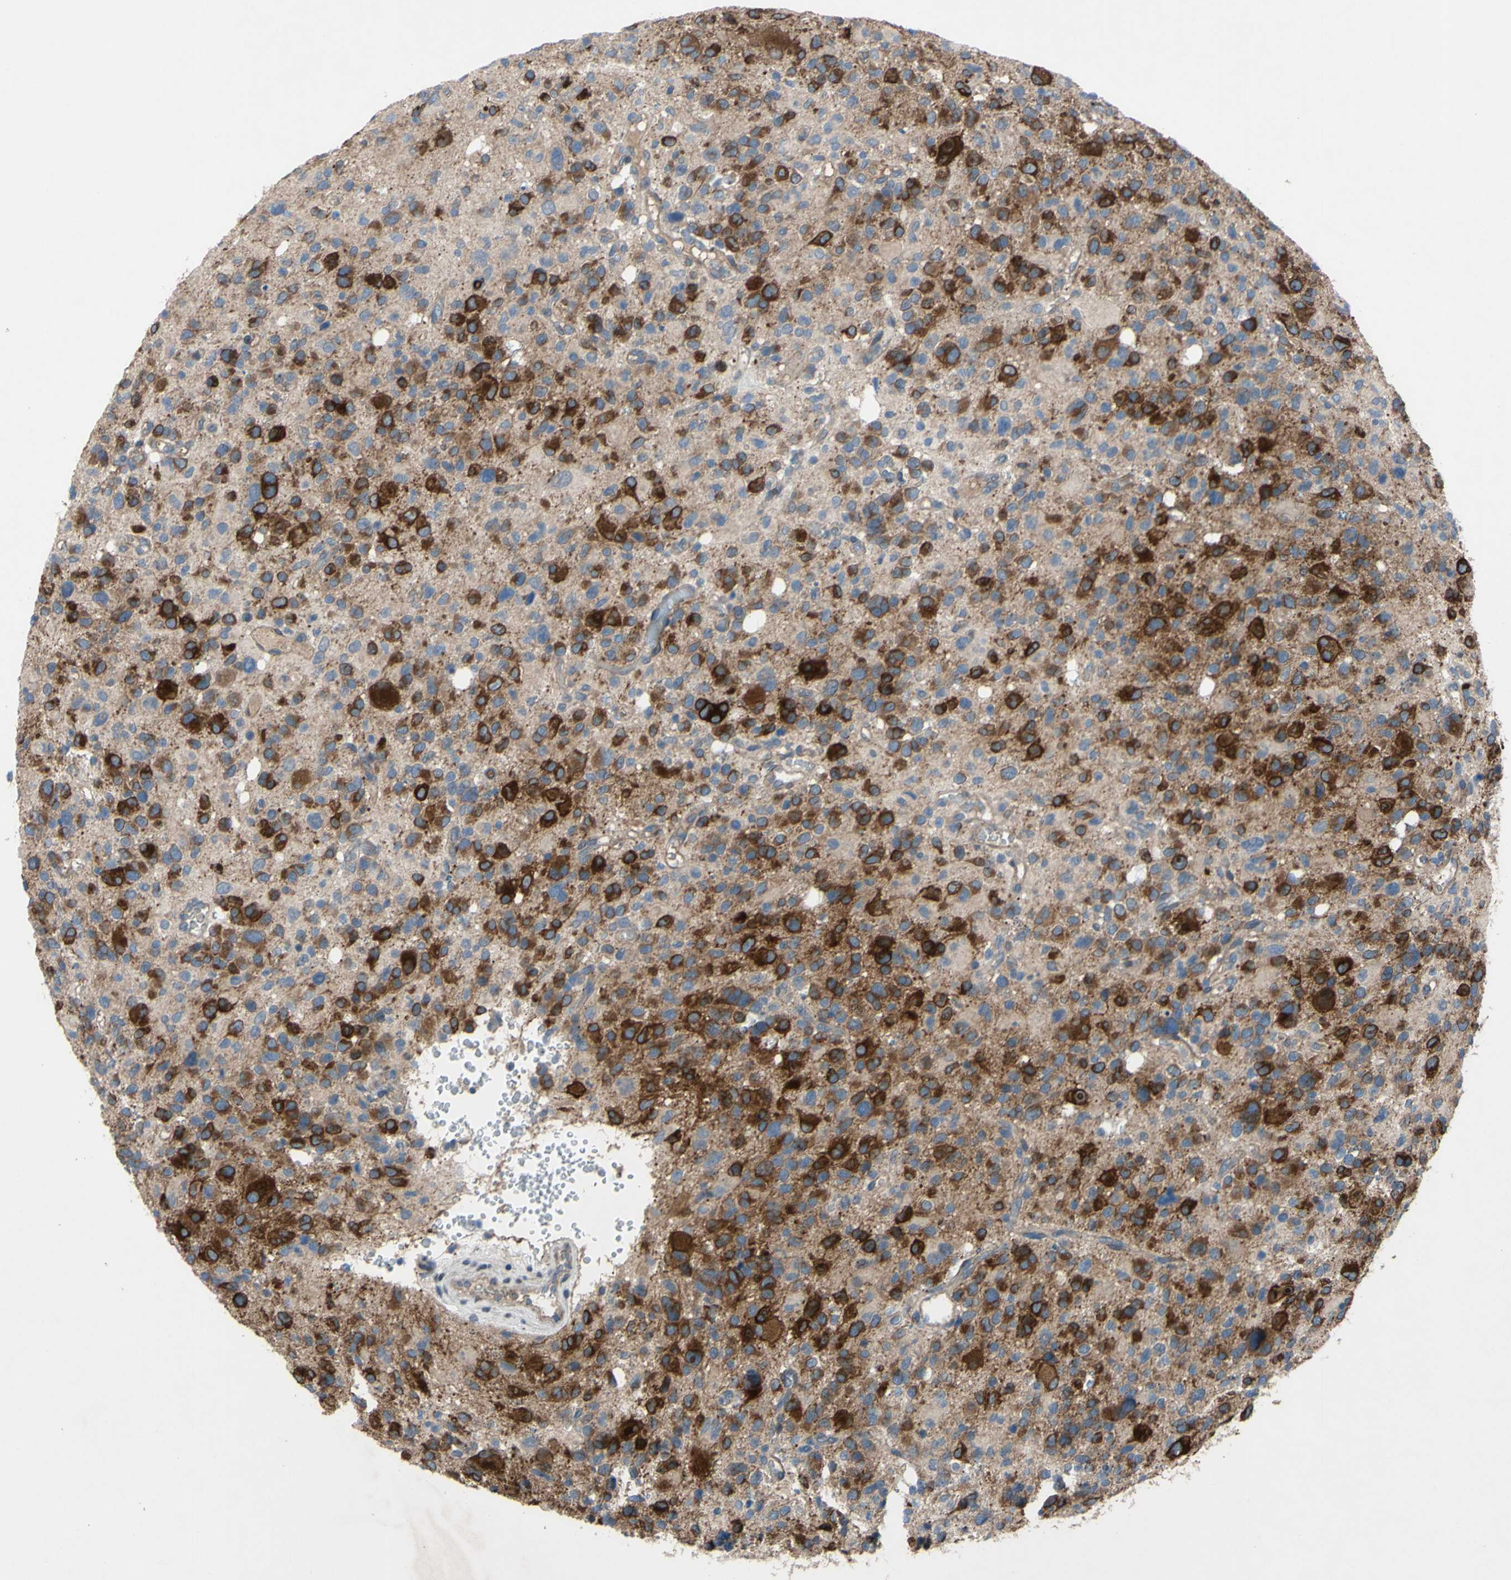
{"staining": {"intensity": "strong", "quantity": "25%-75%", "location": "cytoplasmic/membranous"}, "tissue": "glioma", "cell_type": "Tumor cells", "image_type": "cancer", "snomed": [{"axis": "morphology", "description": "Glioma, malignant, High grade"}, {"axis": "topography", "description": "Brain"}], "caption": "Glioma stained with a brown dye reveals strong cytoplasmic/membranous positive positivity in about 25%-75% of tumor cells.", "gene": "GRAMD2B", "patient": {"sex": "male", "age": 48}}